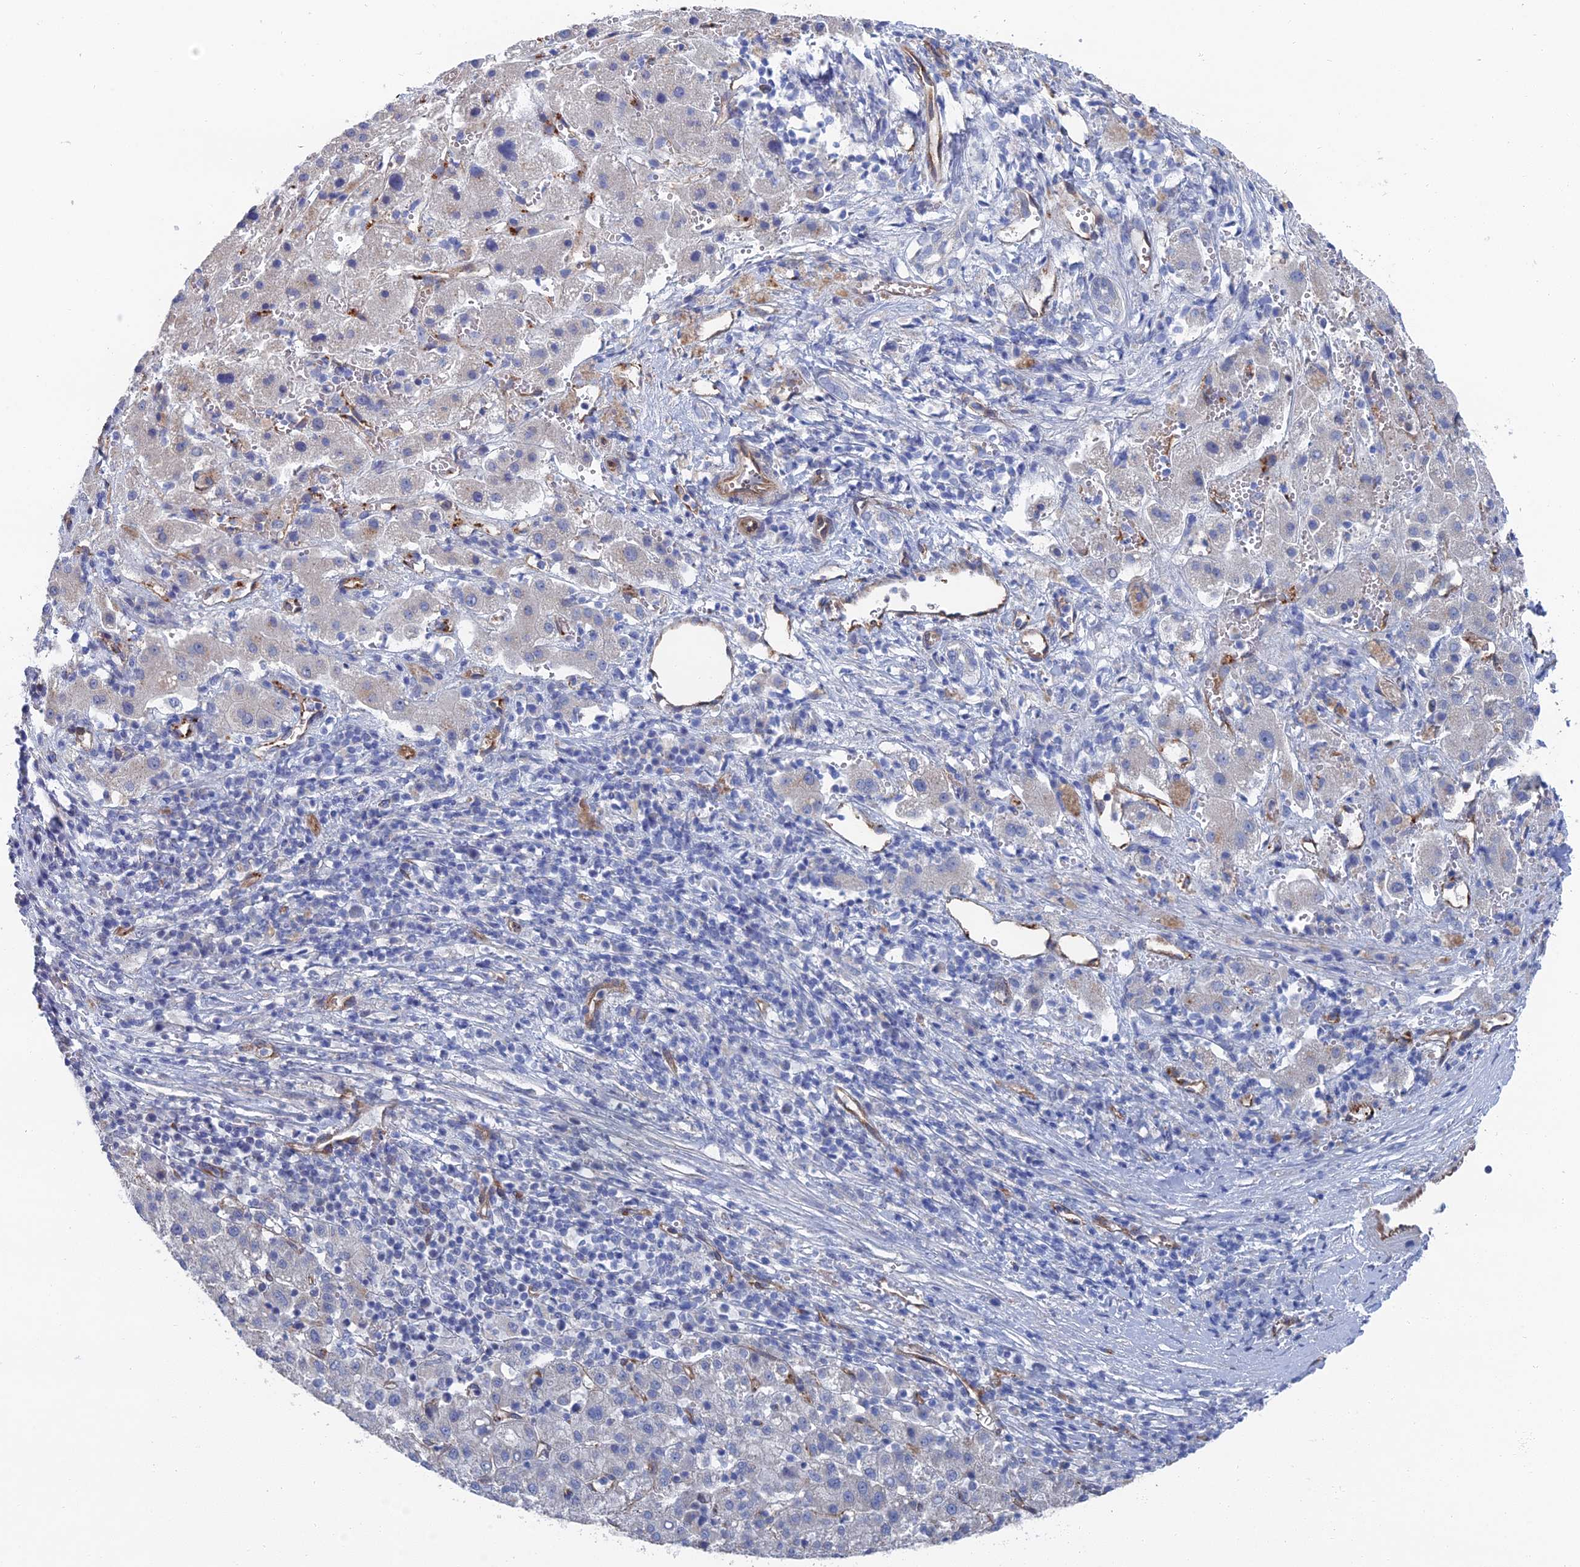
{"staining": {"intensity": "negative", "quantity": "none", "location": "none"}, "tissue": "liver cancer", "cell_type": "Tumor cells", "image_type": "cancer", "snomed": [{"axis": "morphology", "description": "Carcinoma, Hepatocellular, NOS"}, {"axis": "topography", "description": "Liver"}], "caption": "This is an immunohistochemistry histopathology image of human hepatocellular carcinoma (liver). There is no expression in tumor cells.", "gene": "ARAP3", "patient": {"sex": "female", "age": 58}}